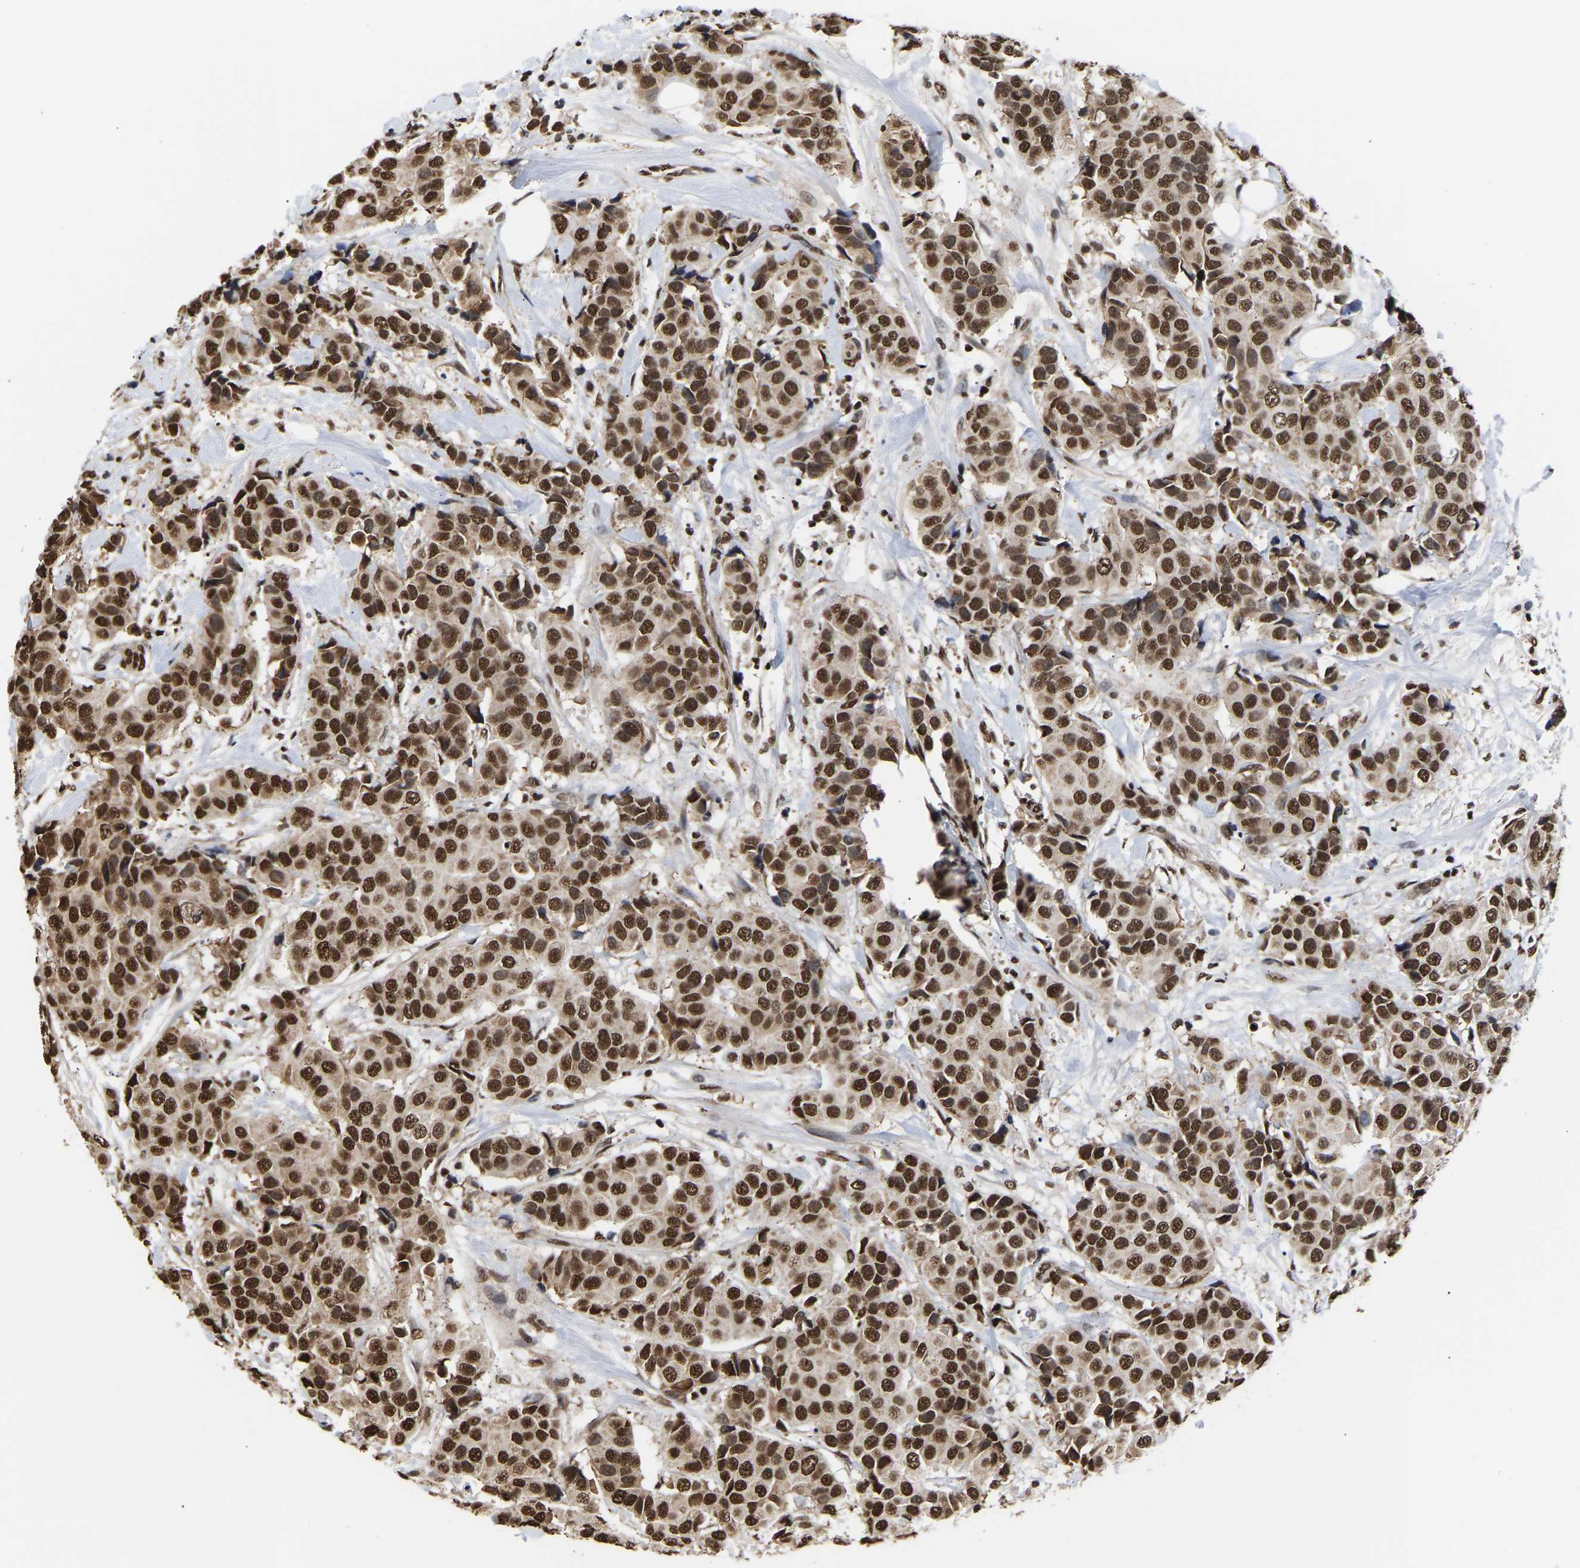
{"staining": {"intensity": "strong", "quantity": ">75%", "location": "nuclear"}, "tissue": "breast cancer", "cell_type": "Tumor cells", "image_type": "cancer", "snomed": [{"axis": "morphology", "description": "Normal tissue, NOS"}, {"axis": "morphology", "description": "Duct carcinoma"}, {"axis": "topography", "description": "Breast"}], "caption": "Tumor cells demonstrate high levels of strong nuclear staining in approximately >75% of cells in breast cancer.", "gene": "PSIP1", "patient": {"sex": "female", "age": 39}}